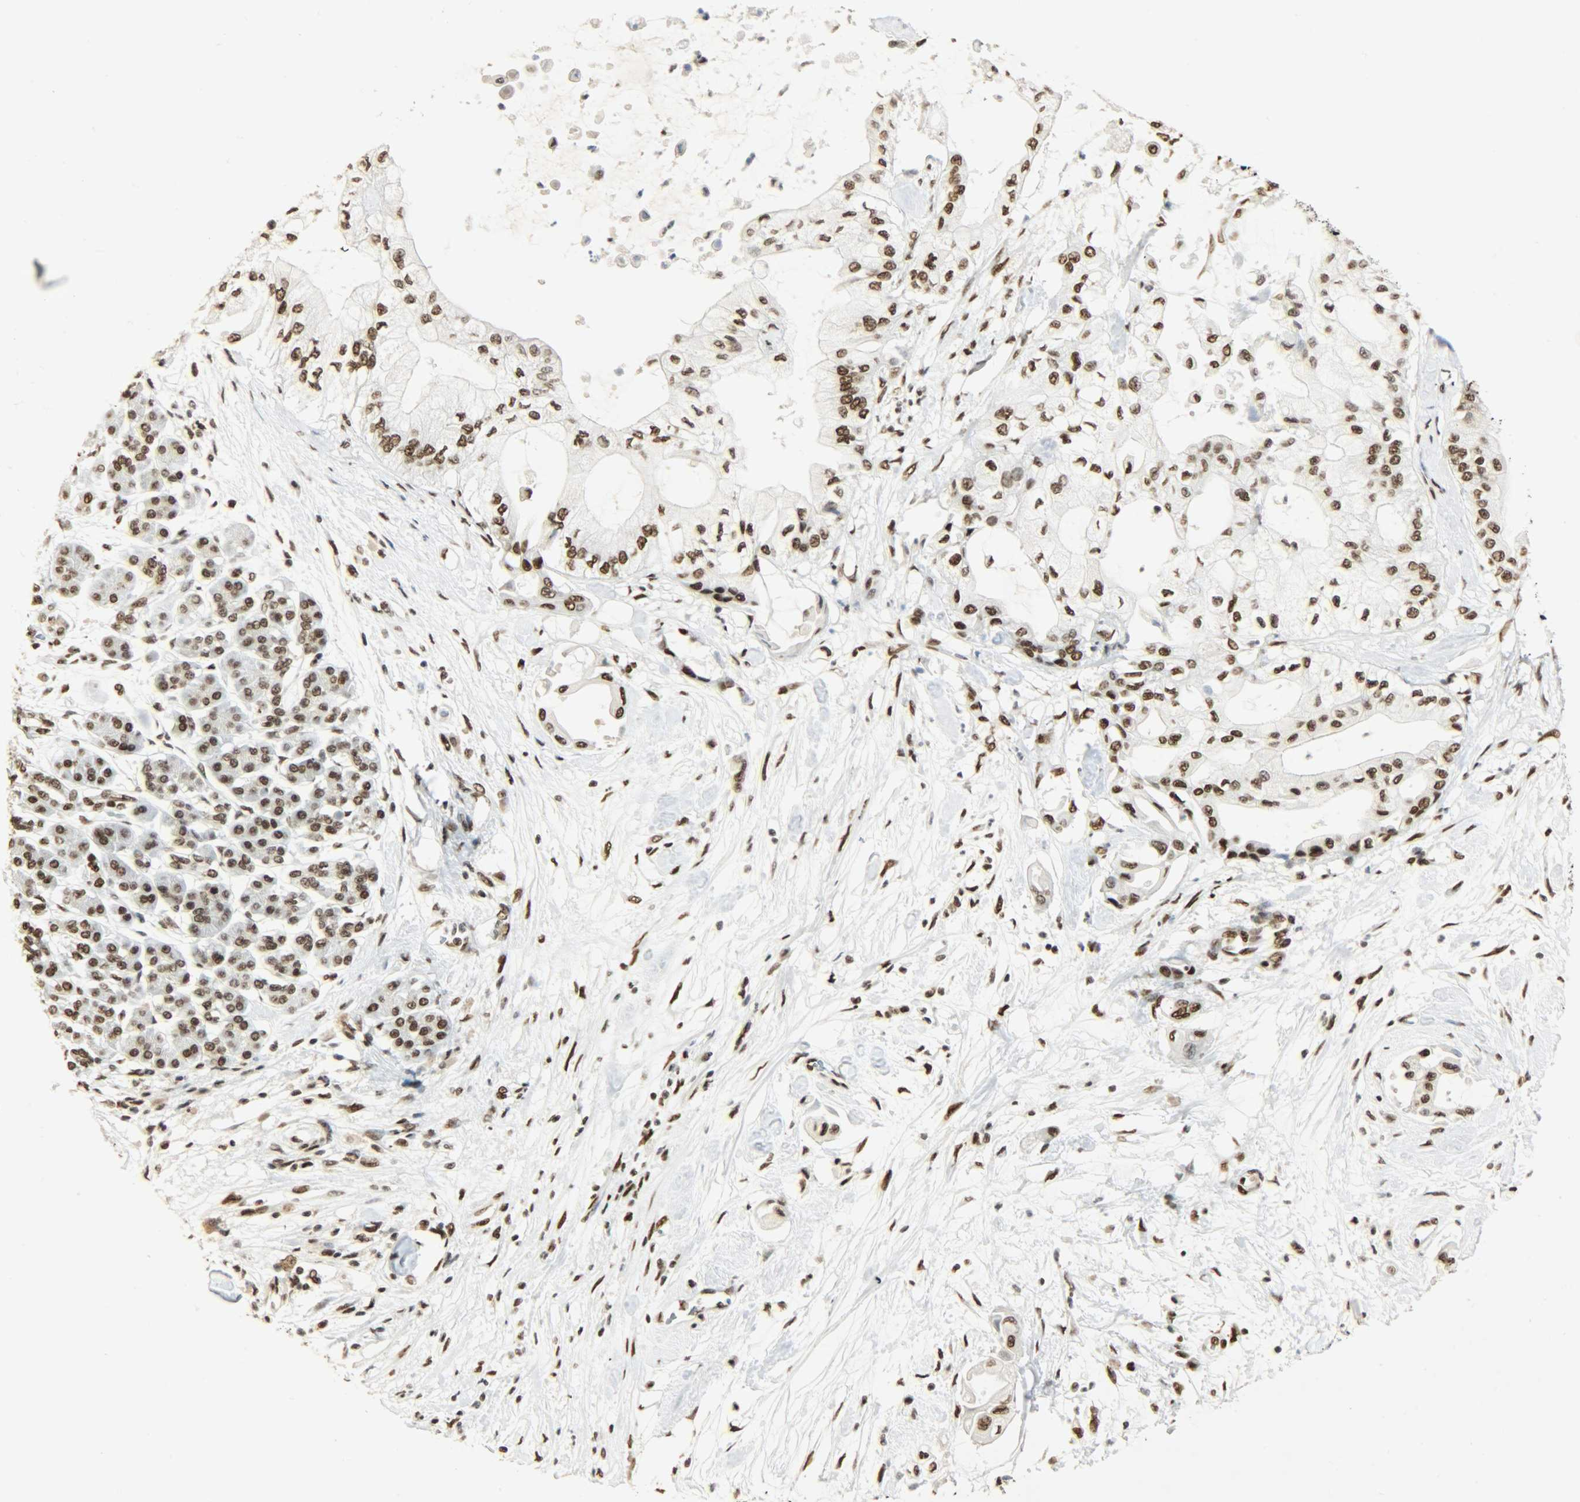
{"staining": {"intensity": "strong", "quantity": ">75%", "location": "nuclear"}, "tissue": "pancreatic cancer", "cell_type": "Tumor cells", "image_type": "cancer", "snomed": [{"axis": "morphology", "description": "Adenocarcinoma, NOS"}, {"axis": "morphology", "description": "Adenocarcinoma, metastatic, NOS"}, {"axis": "topography", "description": "Lymph node"}, {"axis": "topography", "description": "Pancreas"}, {"axis": "topography", "description": "Duodenum"}], "caption": "Immunohistochemical staining of pancreatic cancer exhibits strong nuclear protein expression in about >75% of tumor cells. Nuclei are stained in blue.", "gene": "KHDRBS1", "patient": {"sex": "female", "age": 64}}